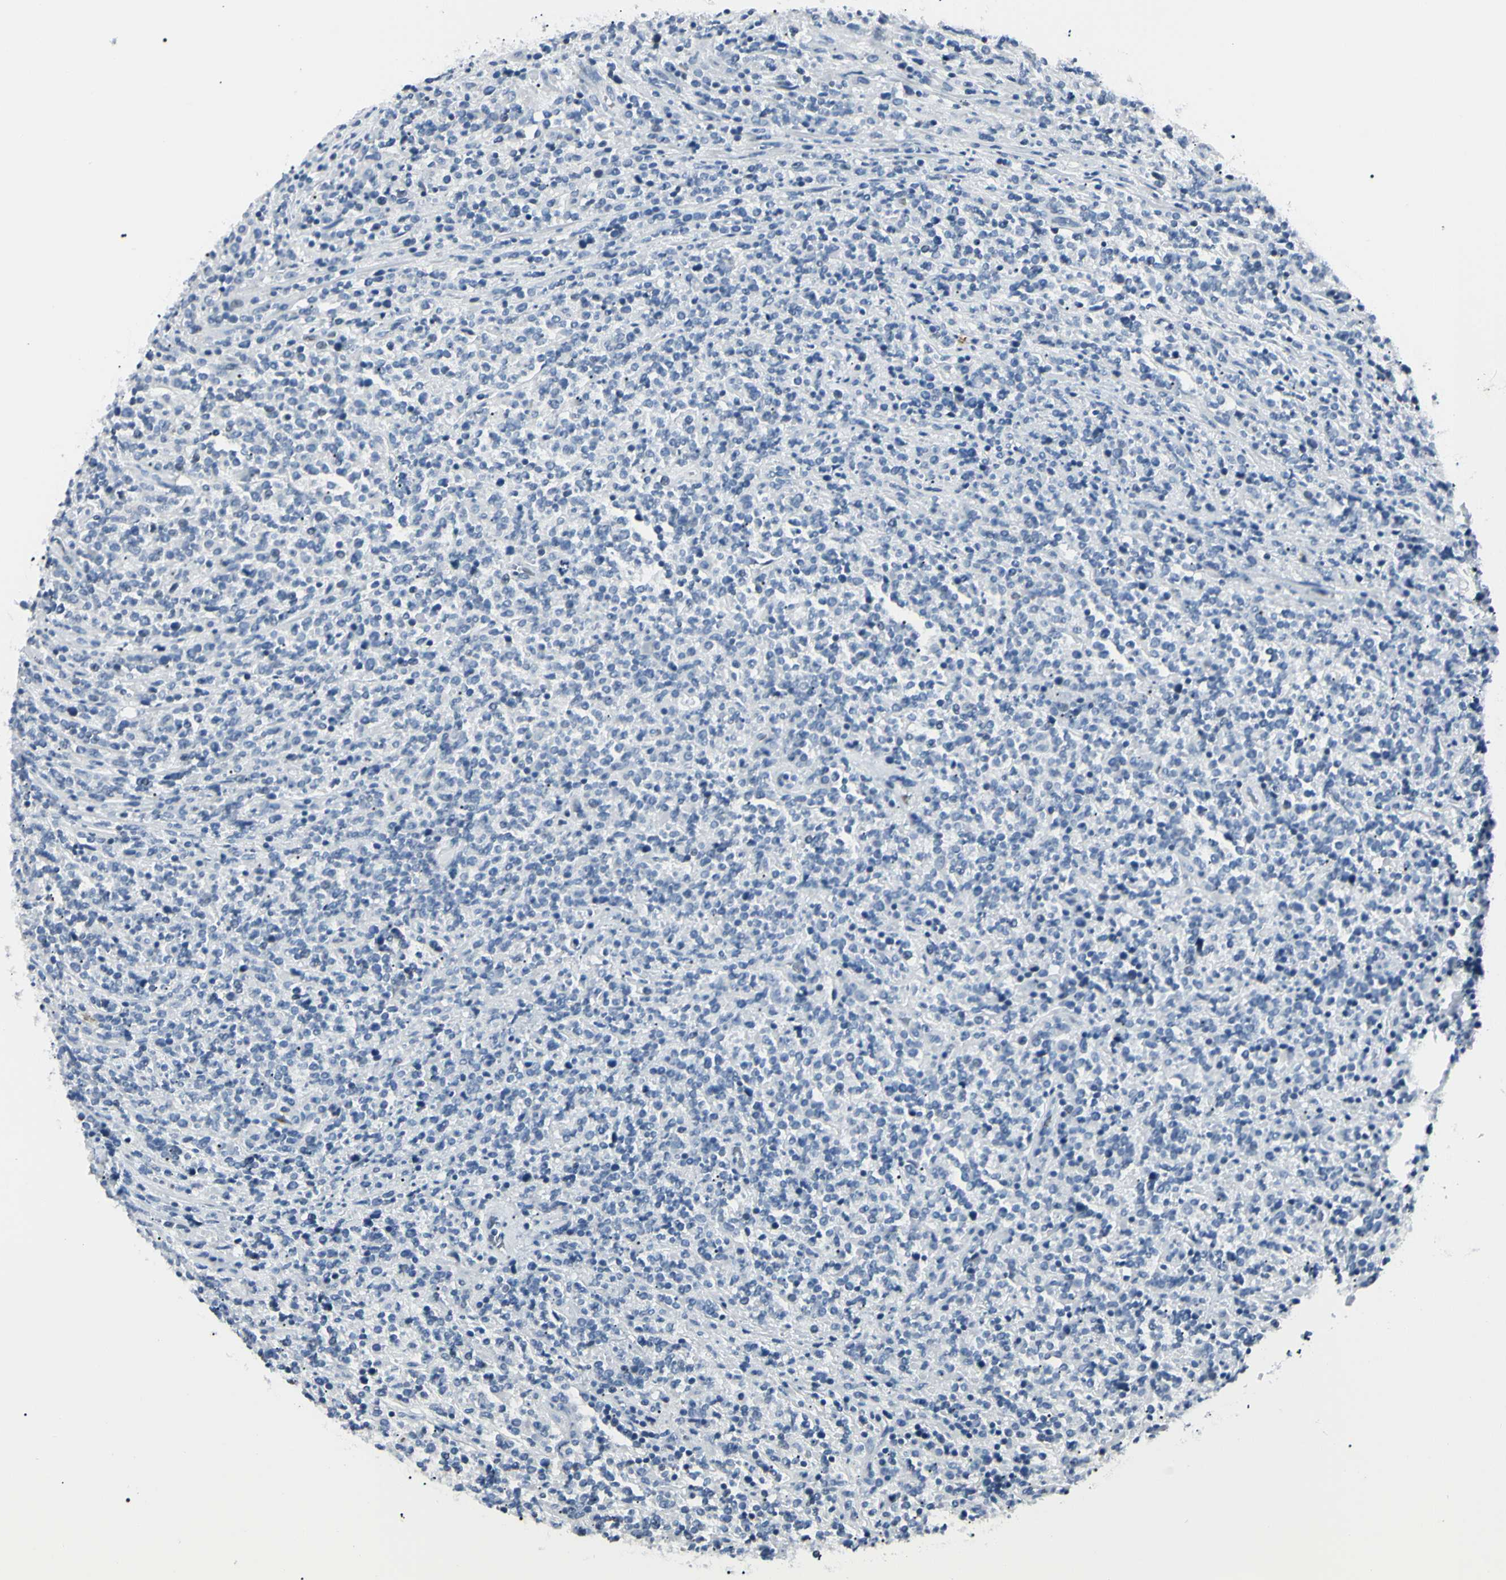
{"staining": {"intensity": "negative", "quantity": "none", "location": "none"}, "tissue": "lymphoma", "cell_type": "Tumor cells", "image_type": "cancer", "snomed": [{"axis": "morphology", "description": "Malignant lymphoma, non-Hodgkin's type, High grade"}, {"axis": "topography", "description": "Soft tissue"}], "caption": "Immunohistochemistry (IHC) of lymphoma demonstrates no positivity in tumor cells.", "gene": "CA2", "patient": {"sex": "male", "age": 18}}